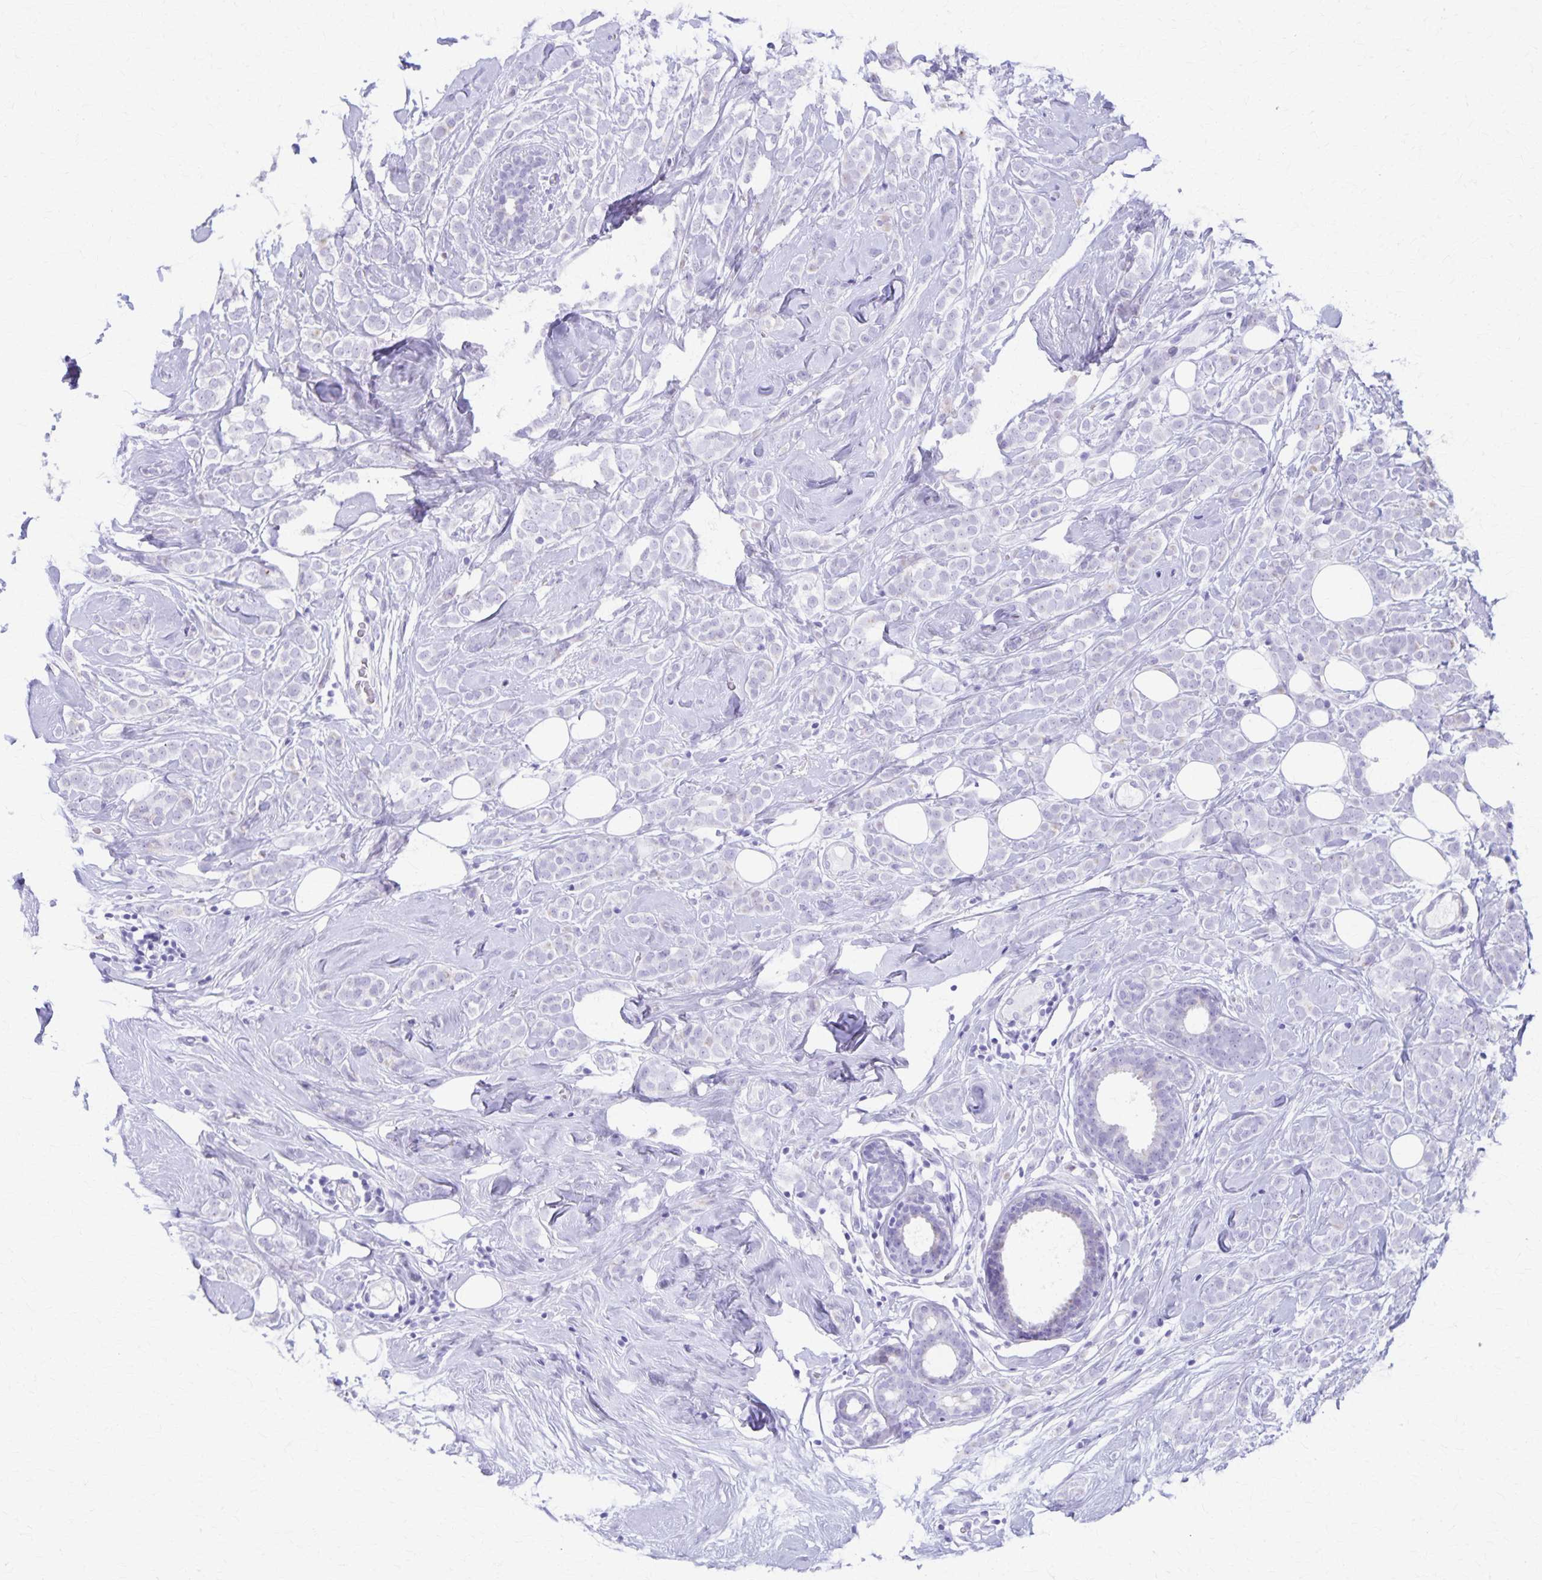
{"staining": {"intensity": "negative", "quantity": "none", "location": "none"}, "tissue": "breast cancer", "cell_type": "Tumor cells", "image_type": "cancer", "snomed": [{"axis": "morphology", "description": "Lobular carcinoma"}, {"axis": "topography", "description": "Breast"}], "caption": "Immunohistochemical staining of breast cancer (lobular carcinoma) reveals no significant staining in tumor cells. (Stains: DAB (3,3'-diaminobenzidine) immunohistochemistry with hematoxylin counter stain, Microscopy: brightfield microscopy at high magnification).", "gene": "DEFA5", "patient": {"sex": "female", "age": 49}}